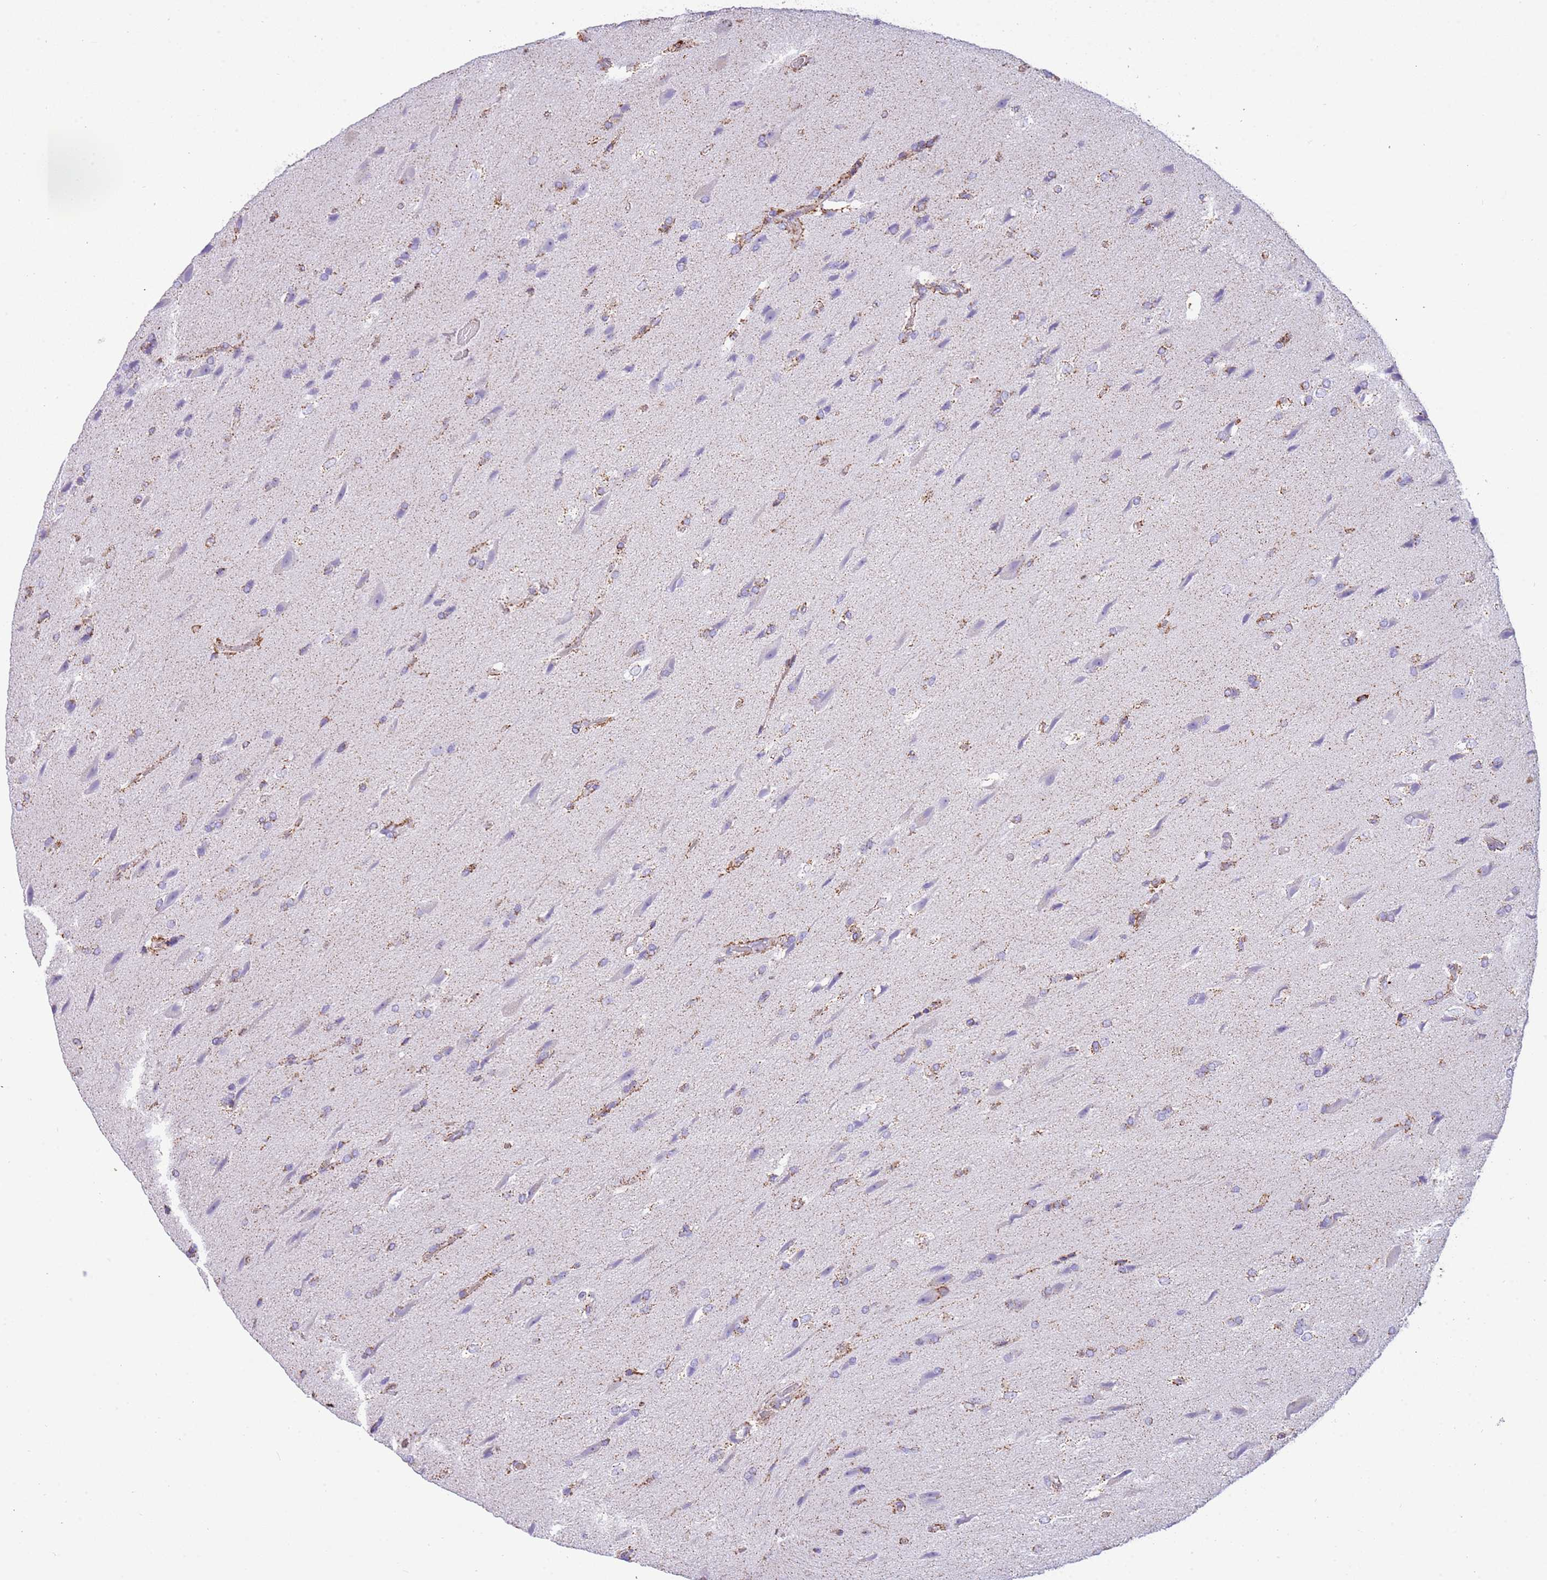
{"staining": {"intensity": "negative", "quantity": "none", "location": "none"}, "tissue": "glioma", "cell_type": "Tumor cells", "image_type": "cancer", "snomed": [{"axis": "morphology", "description": "Glioma, malignant, Low grade"}, {"axis": "topography", "description": "Brain"}], "caption": "Immunohistochemistry histopathology image of neoplastic tissue: malignant glioma (low-grade) stained with DAB exhibits no significant protein positivity in tumor cells.", "gene": "SUCLG2", "patient": {"sex": "male", "age": 66}}